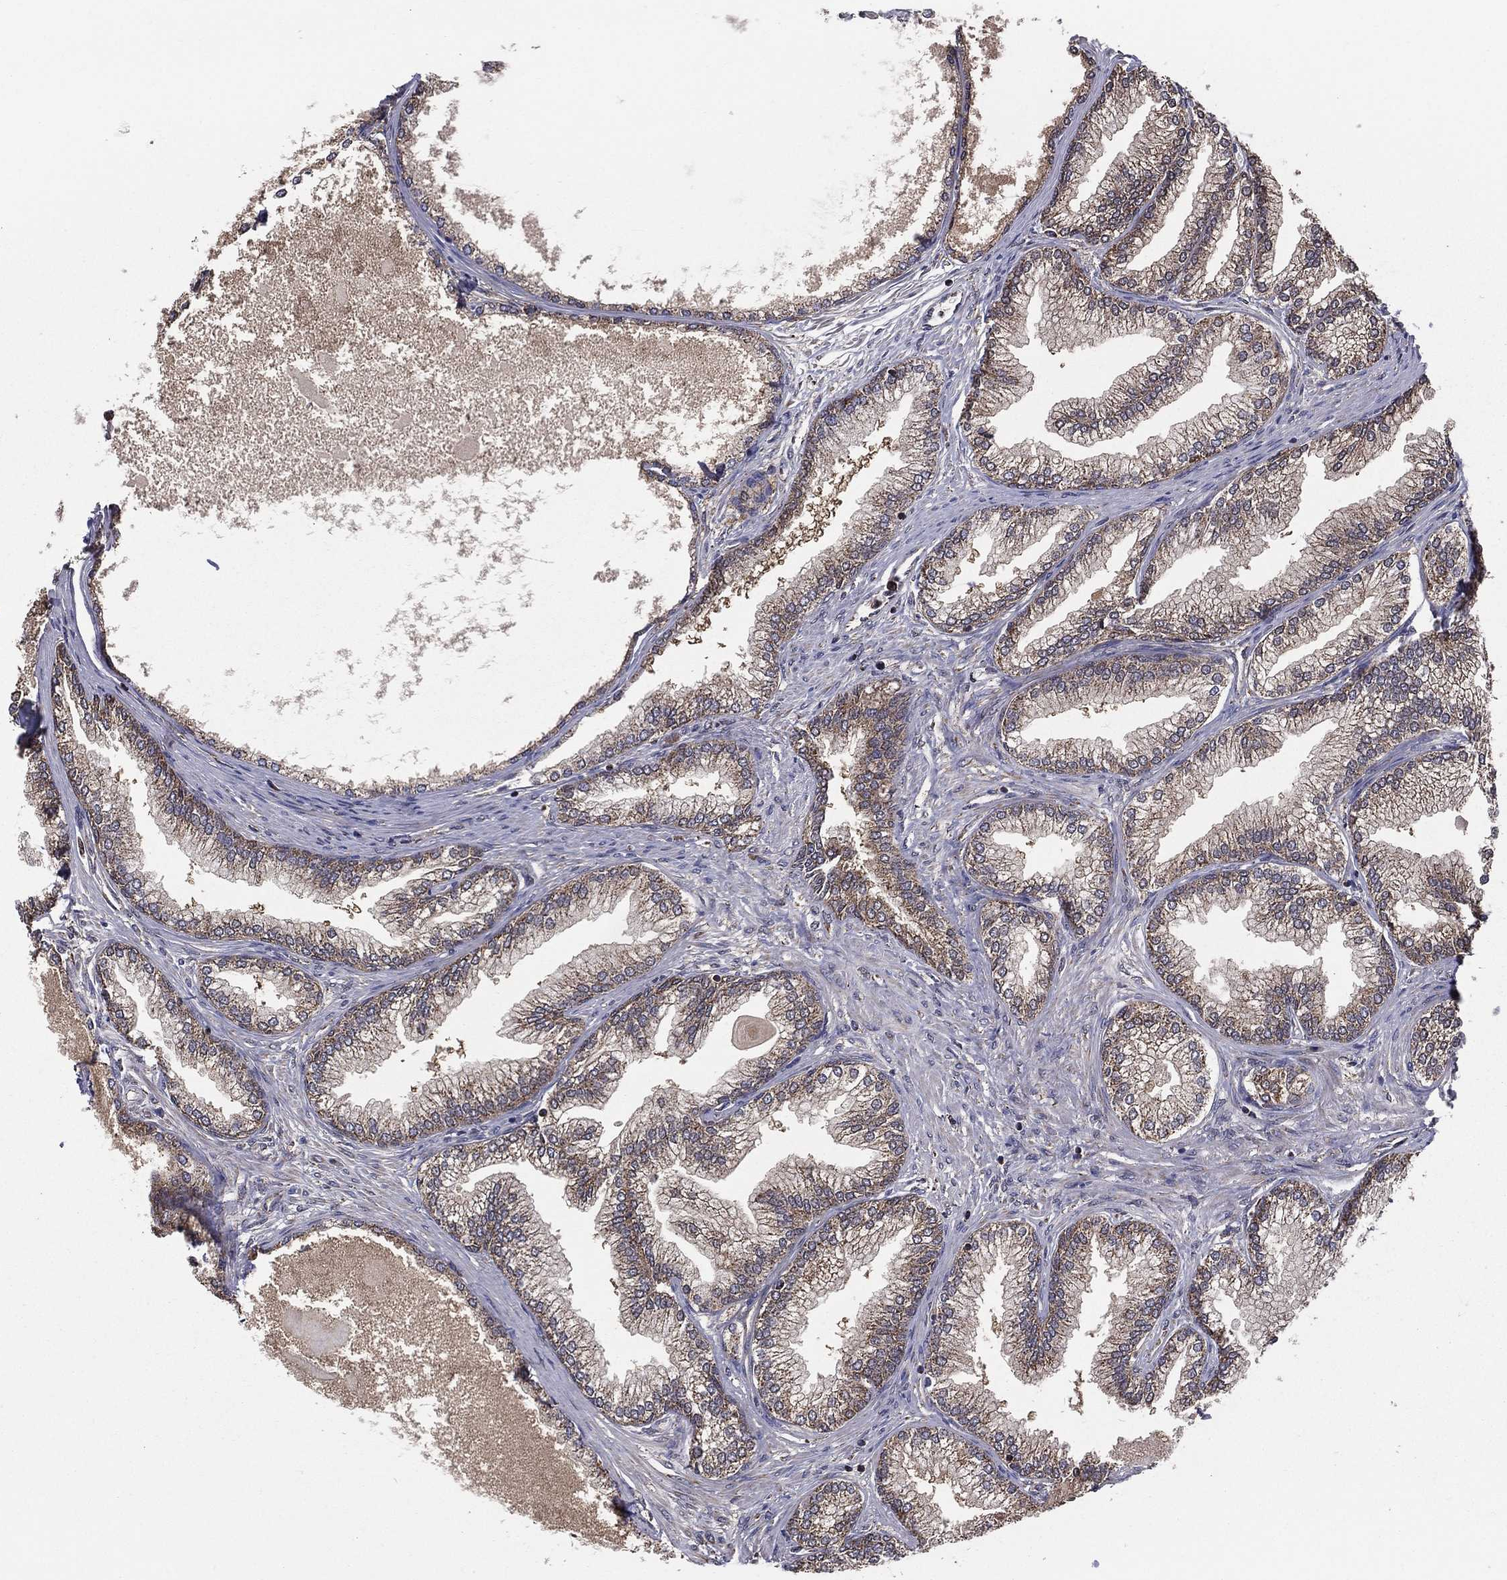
{"staining": {"intensity": "moderate", "quantity": "25%-75%", "location": "cytoplasmic/membranous"}, "tissue": "prostate", "cell_type": "Glandular cells", "image_type": "normal", "snomed": [{"axis": "morphology", "description": "Normal tissue, NOS"}, {"axis": "topography", "description": "Prostate"}], "caption": "Moderate cytoplasmic/membranous expression is identified in approximately 25%-75% of glandular cells in benign prostate.", "gene": "ENSG00000288684", "patient": {"sex": "male", "age": 72}}